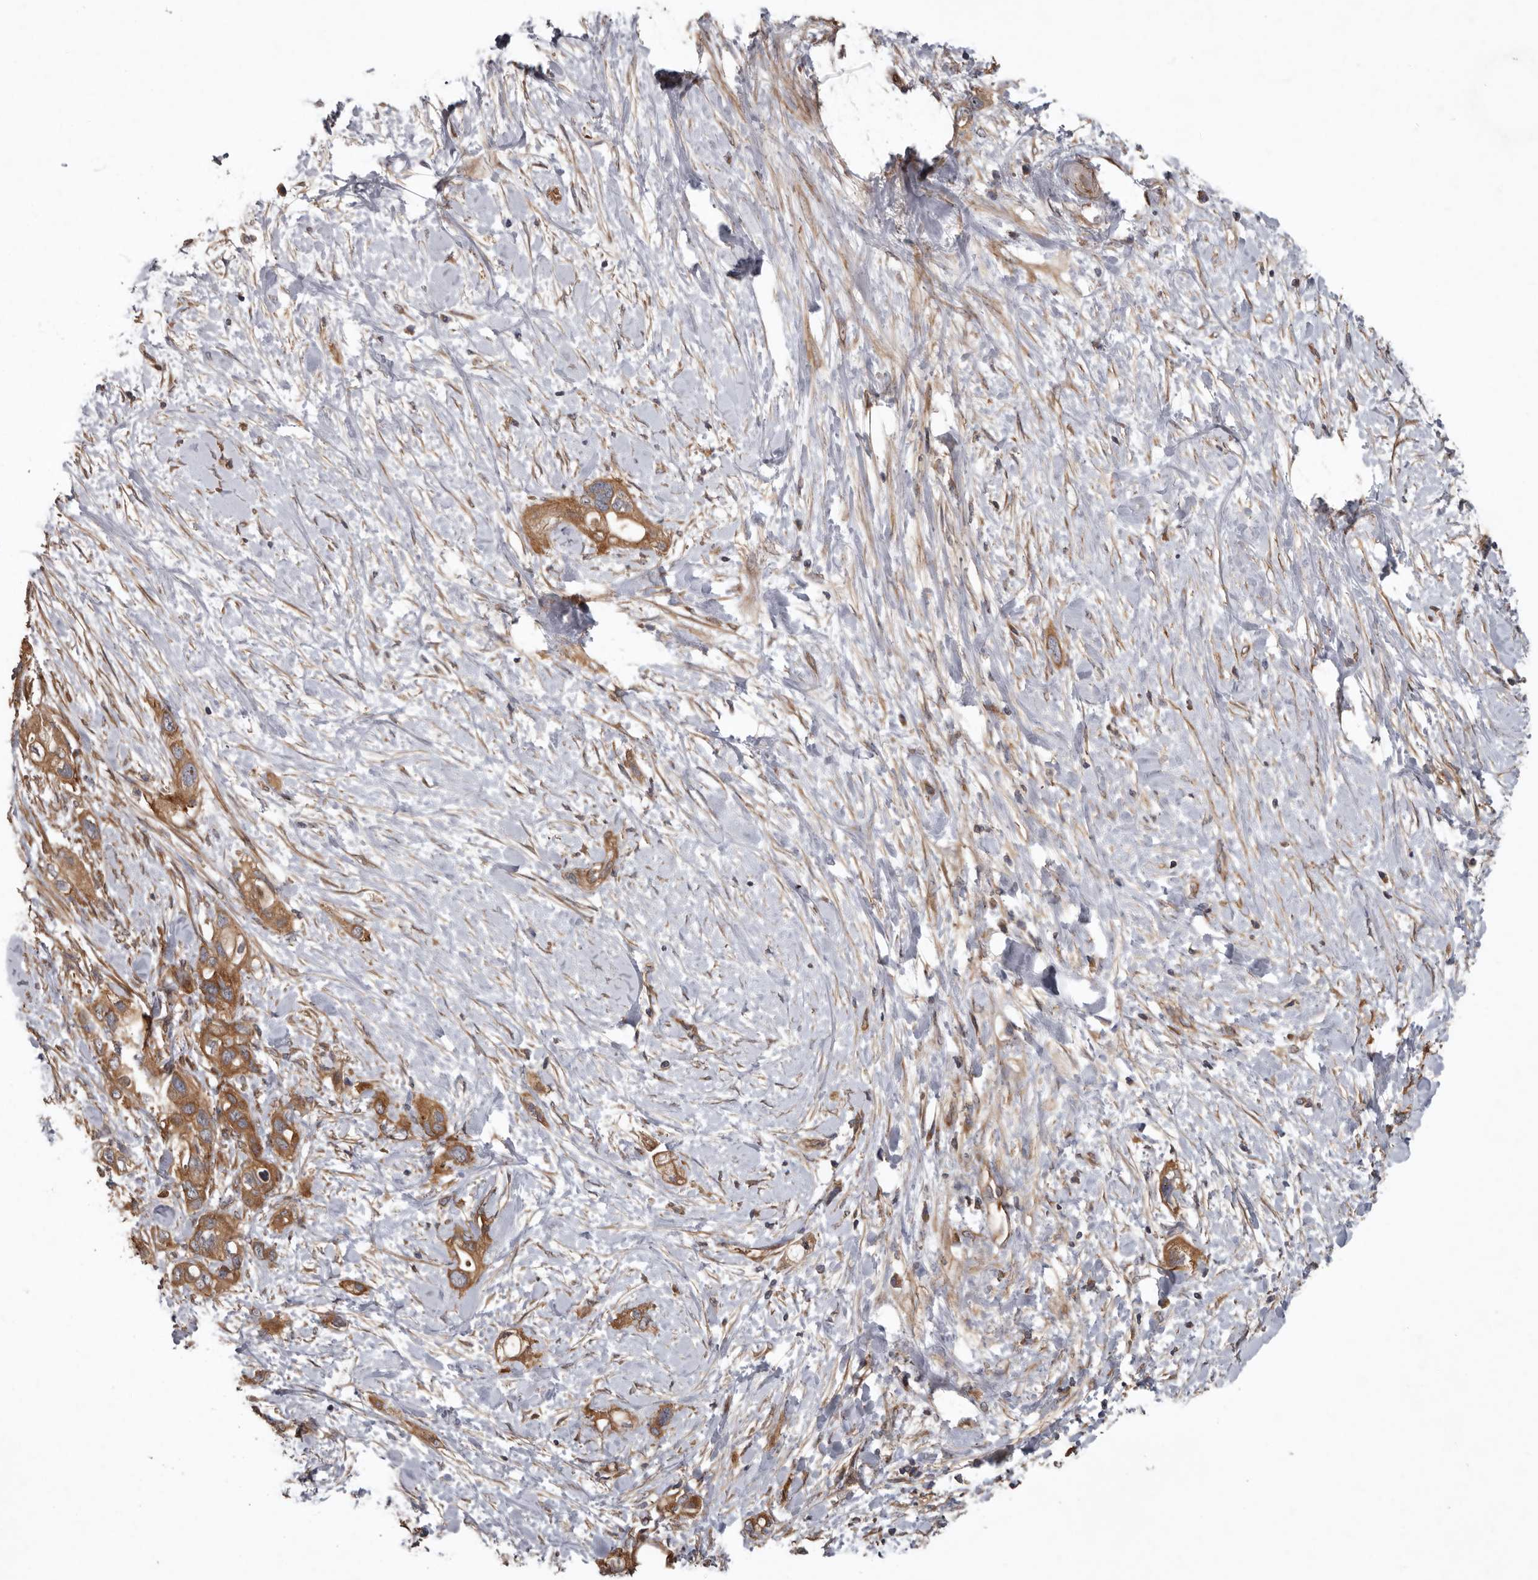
{"staining": {"intensity": "moderate", "quantity": ">75%", "location": "cytoplasmic/membranous"}, "tissue": "pancreatic cancer", "cell_type": "Tumor cells", "image_type": "cancer", "snomed": [{"axis": "morphology", "description": "Adenocarcinoma, NOS"}, {"axis": "topography", "description": "Pancreas"}], "caption": "Immunohistochemistry image of neoplastic tissue: pancreatic adenocarcinoma stained using IHC shows medium levels of moderate protein expression localized specifically in the cytoplasmic/membranous of tumor cells, appearing as a cytoplasmic/membranous brown color.", "gene": "ARHGEF5", "patient": {"sex": "female", "age": 56}}